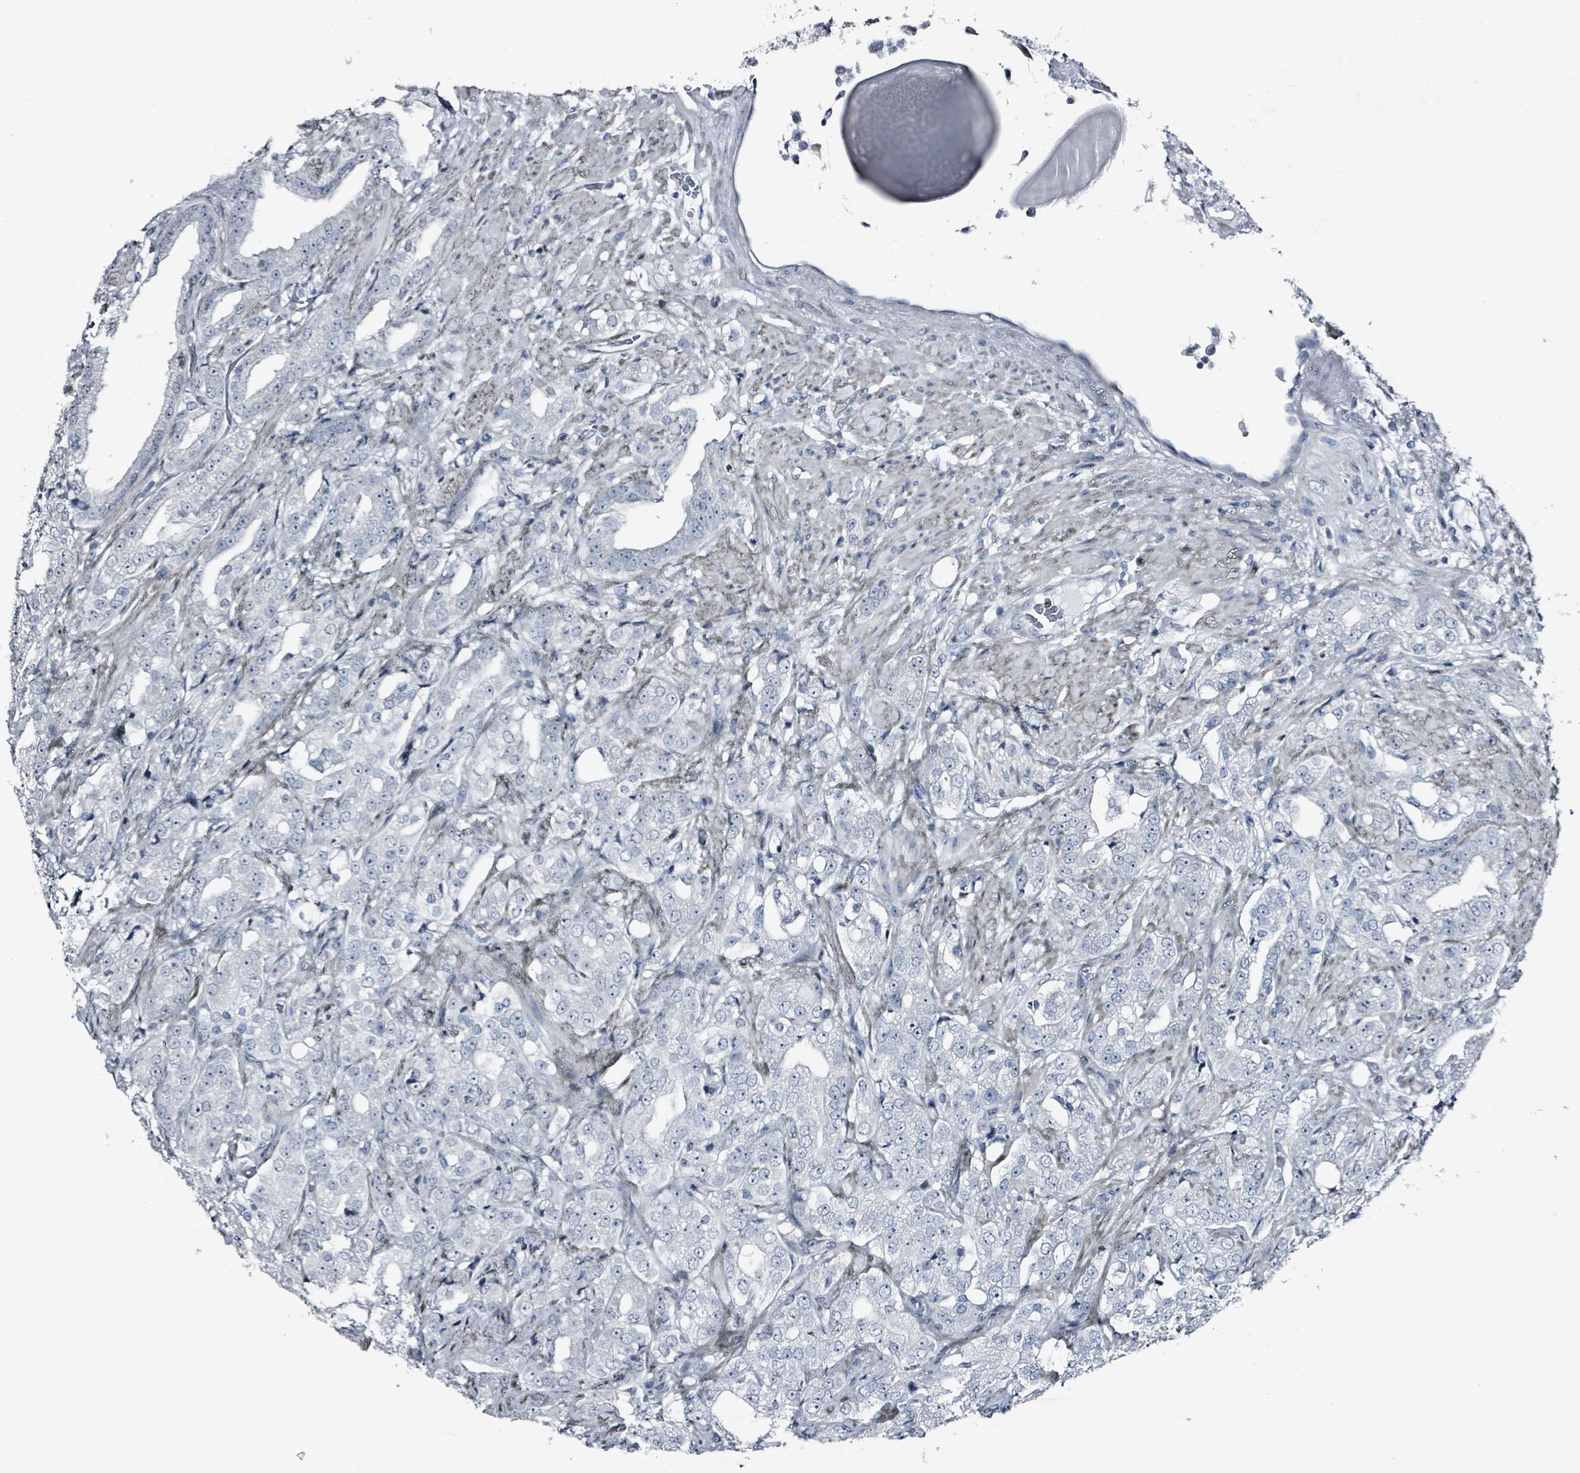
{"staining": {"intensity": "negative", "quantity": "none", "location": "none"}, "tissue": "prostate cancer", "cell_type": "Tumor cells", "image_type": "cancer", "snomed": [{"axis": "morphology", "description": "Adenocarcinoma, Low grade"}, {"axis": "topography", "description": "Prostate"}], "caption": "Tumor cells are negative for protein expression in human prostate cancer (low-grade adenocarcinoma). (Brightfield microscopy of DAB immunohistochemistry at high magnification).", "gene": "CA9", "patient": {"sex": "male", "age": 67}}